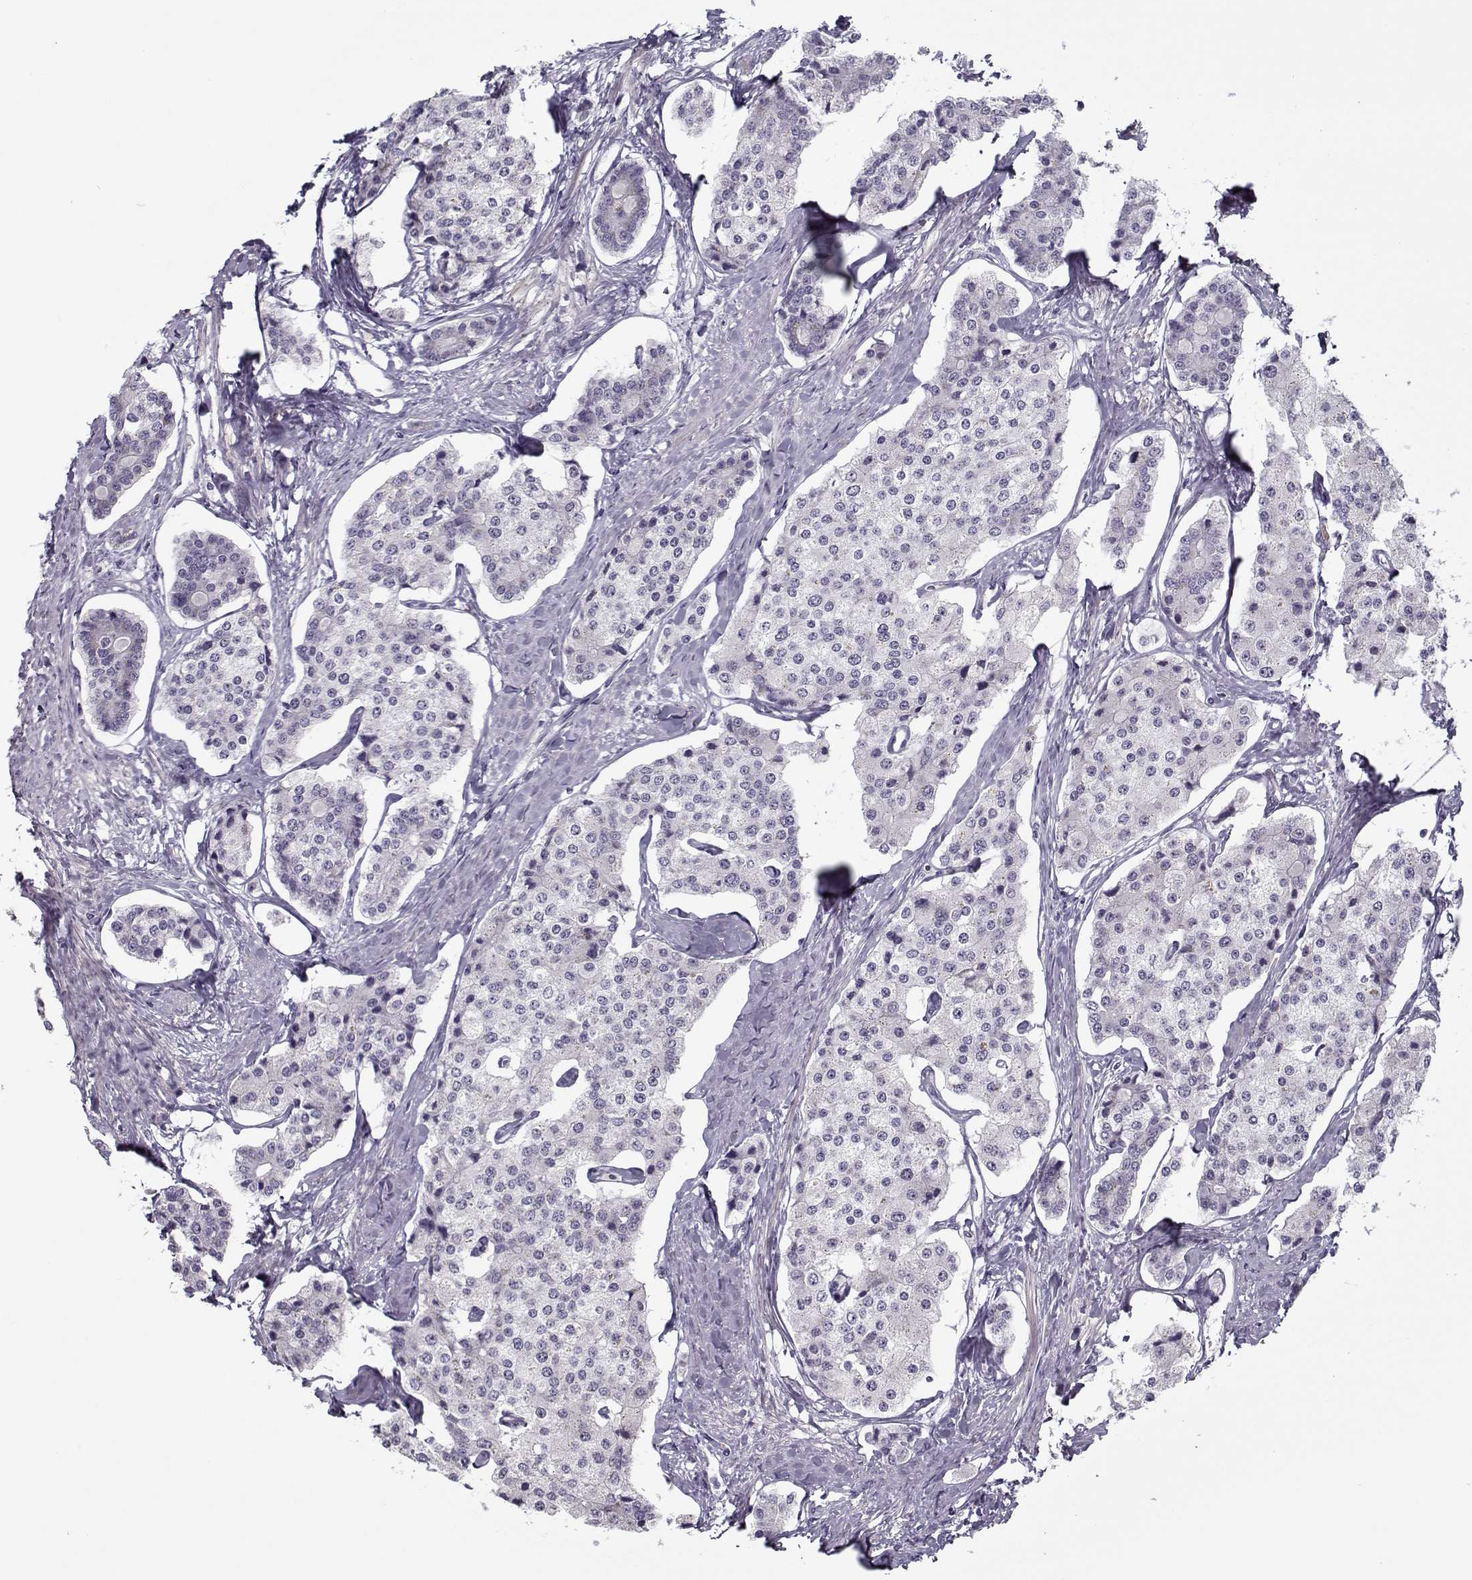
{"staining": {"intensity": "negative", "quantity": "none", "location": "none"}, "tissue": "carcinoid", "cell_type": "Tumor cells", "image_type": "cancer", "snomed": [{"axis": "morphology", "description": "Carcinoid, malignant, NOS"}, {"axis": "topography", "description": "Small intestine"}], "caption": "IHC histopathology image of human carcinoid stained for a protein (brown), which exhibits no staining in tumor cells.", "gene": "CIBAR1", "patient": {"sex": "female", "age": 65}}